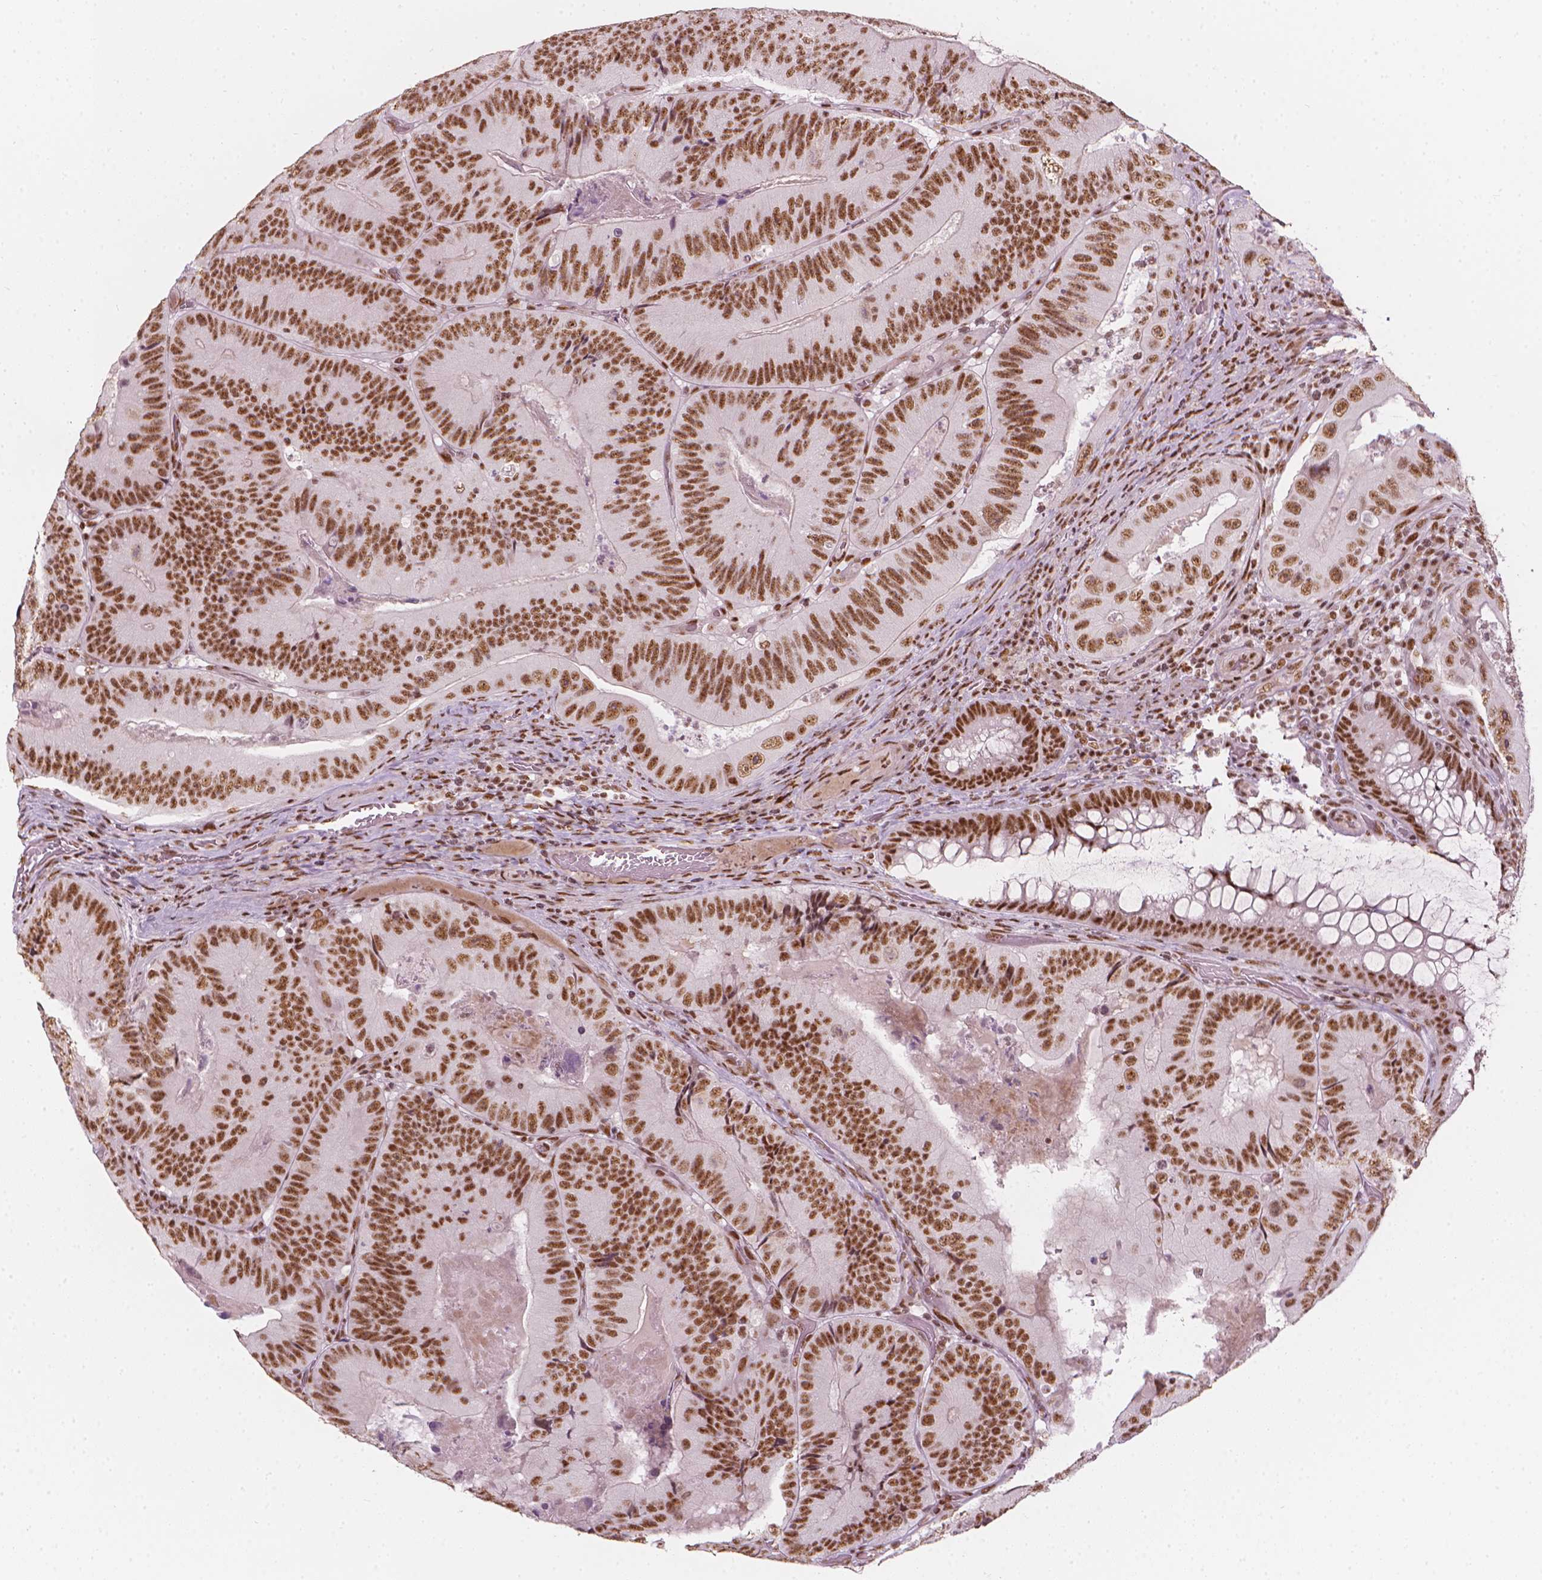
{"staining": {"intensity": "moderate", "quantity": ">75%", "location": "nuclear"}, "tissue": "colorectal cancer", "cell_type": "Tumor cells", "image_type": "cancer", "snomed": [{"axis": "morphology", "description": "Adenocarcinoma, NOS"}, {"axis": "topography", "description": "Colon"}], "caption": "The immunohistochemical stain labels moderate nuclear staining in tumor cells of colorectal cancer tissue.", "gene": "ELF2", "patient": {"sex": "female", "age": 86}}